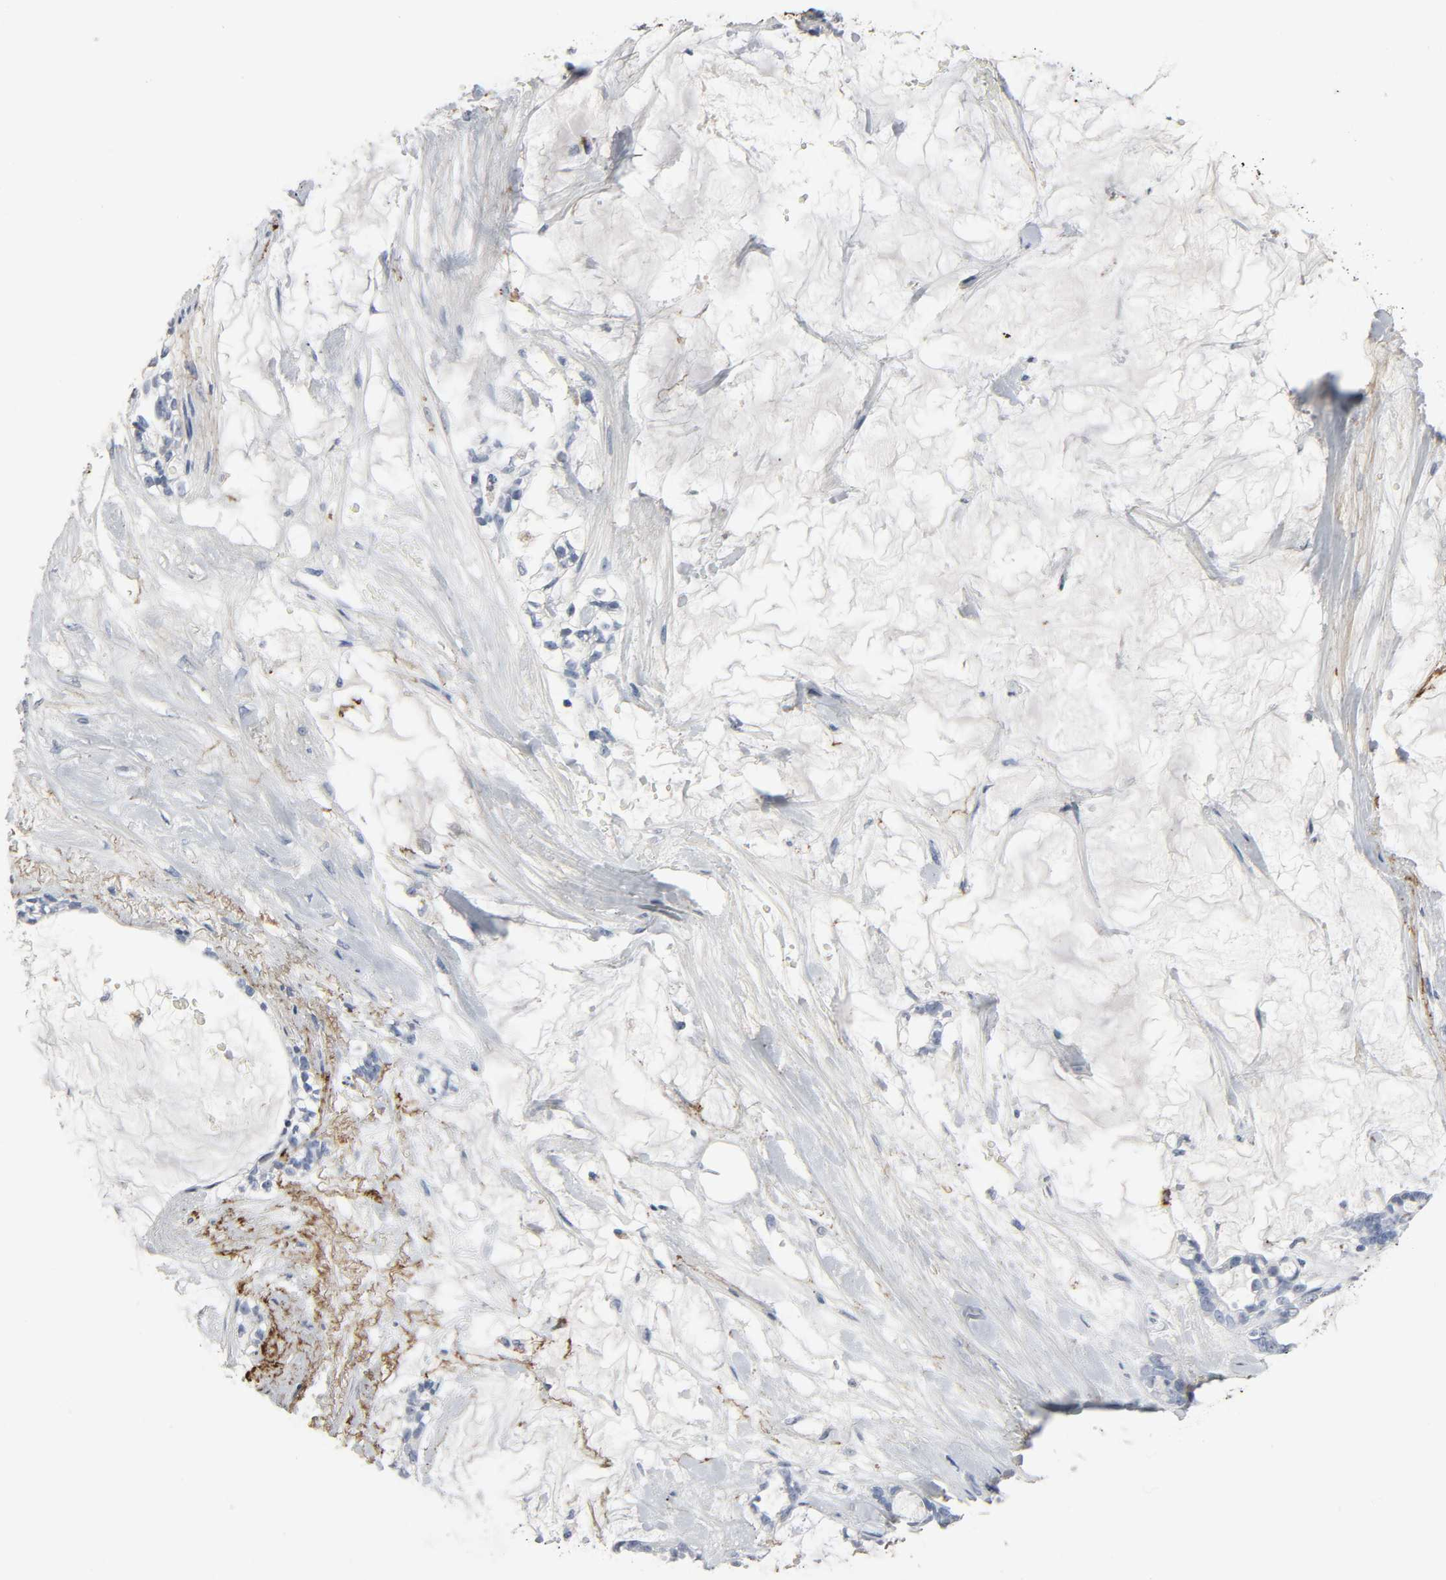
{"staining": {"intensity": "negative", "quantity": "none", "location": "none"}, "tissue": "pancreatic cancer", "cell_type": "Tumor cells", "image_type": "cancer", "snomed": [{"axis": "morphology", "description": "Adenocarcinoma, NOS"}, {"axis": "topography", "description": "Pancreas"}], "caption": "Human pancreatic cancer stained for a protein using immunohistochemistry demonstrates no staining in tumor cells.", "gene": "FBLN5", "patient": {"sex": "female", "age": 73}}